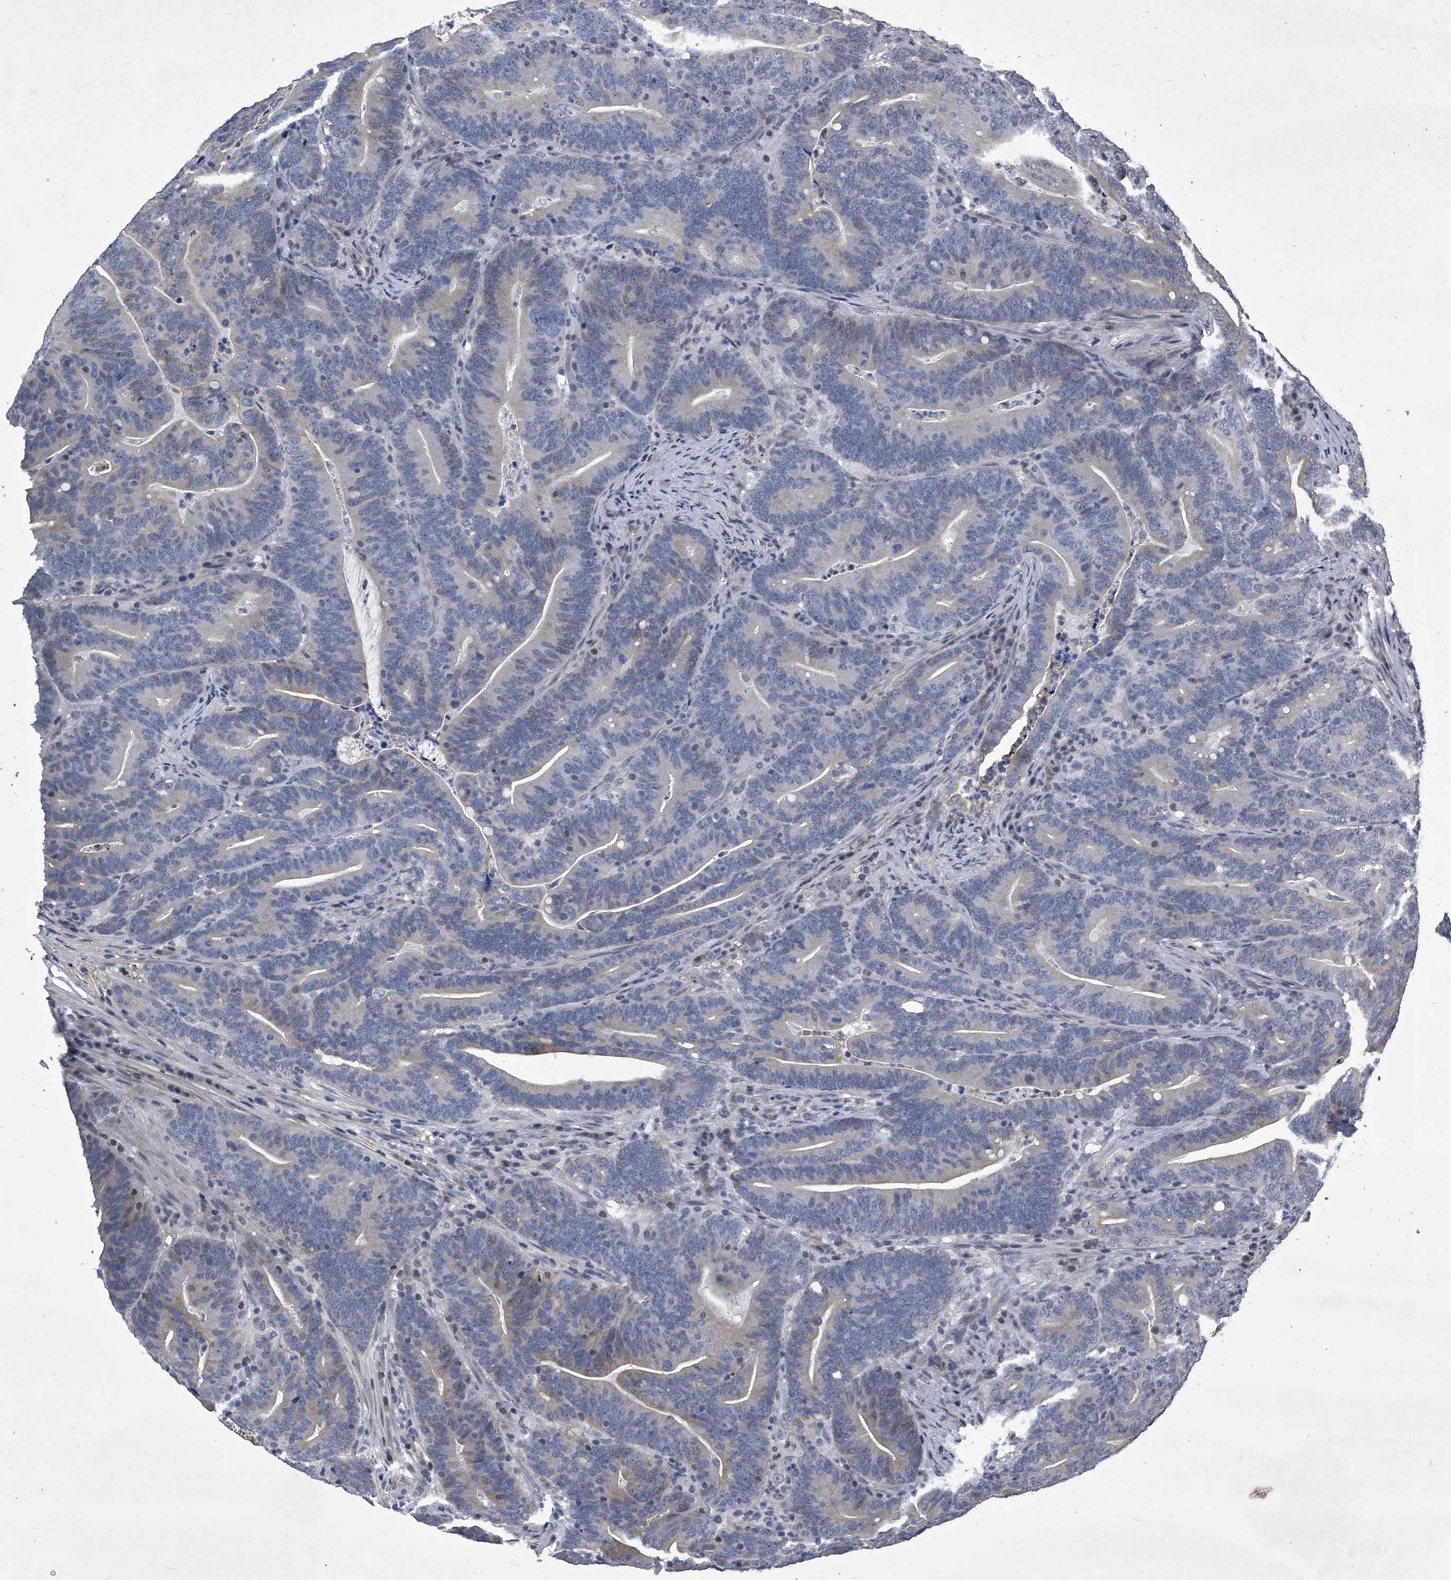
{"staining": {"intensity": "weak", "quantity": "<25%", "location": "nuclear"}, "tissue": "colorectal cancer", "cell_type": "Tumor cells", "image_type": "cancer", "snomed": [{"axis": "morphology", "description": "Adenocarcinoma, NOS"}, {"axis": "topography", "description": "Colon"}], "caption": "This is an IHC micrograph of colorectal cancer. There is no positivity in tumor cells.", "gene": "ZNF76", "patient": {"sex": "female", "age": 66}}